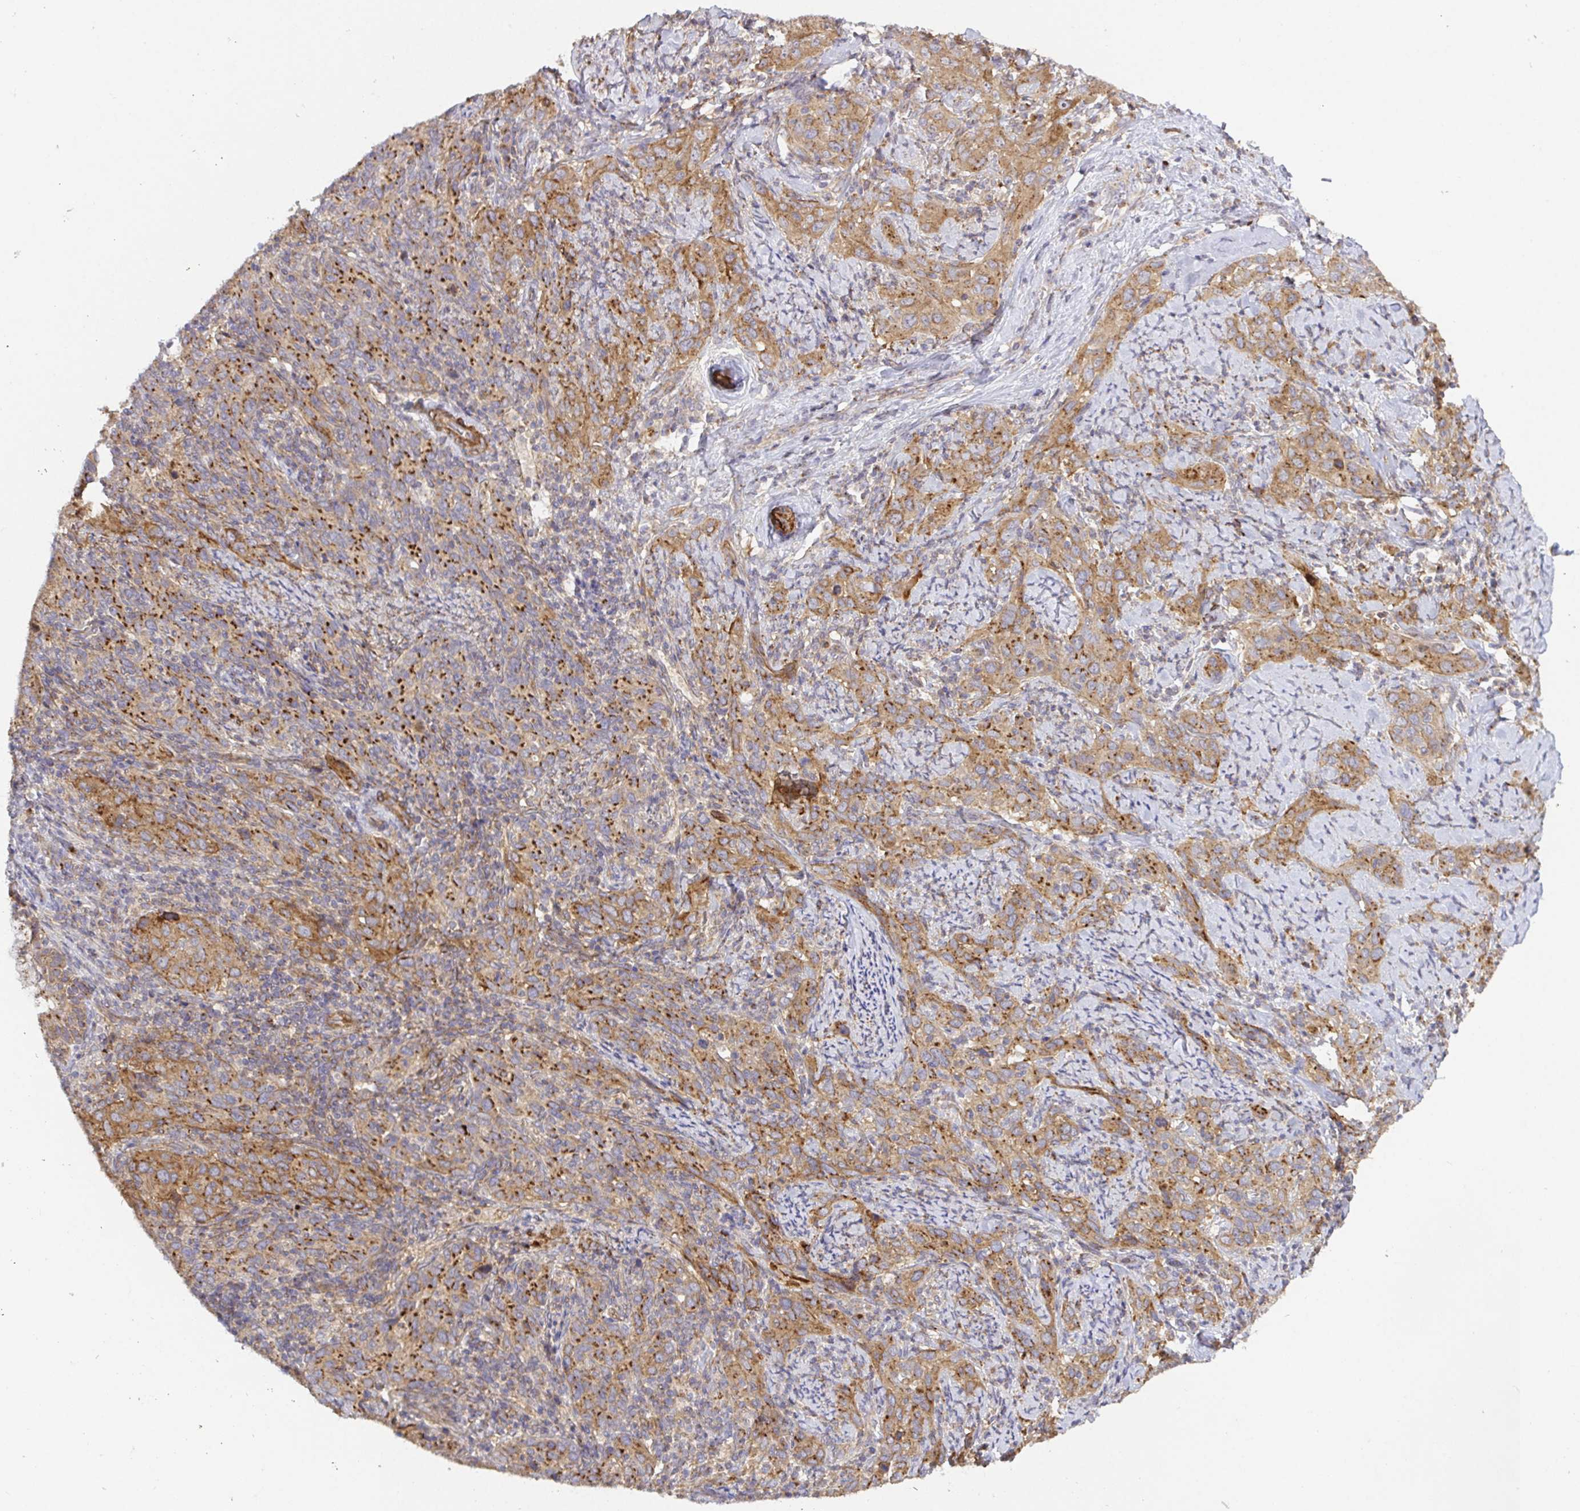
{"staining": {"intensity": "moderate", "quantity": ">75%", "location": "cytoplasmic/membranous"}, "tissue": "cervical cancer", "cell_type": "Tumor cells", "image_type": "cancer", "snomed": [{"axis": "morphology", "description": "Squamous cell carcinoma, NOS"}, {"axis": "topography", "description": "Cervix"}], "caption": "Immunohistochemistry (IHC) of cervical cancer exhibits medium levels of moderate cytoplasmic/membranous staining in approximately >75% of tumor cells.", "gene": "TM9SF4", "patient": {"sex": "female", "age": 51}}